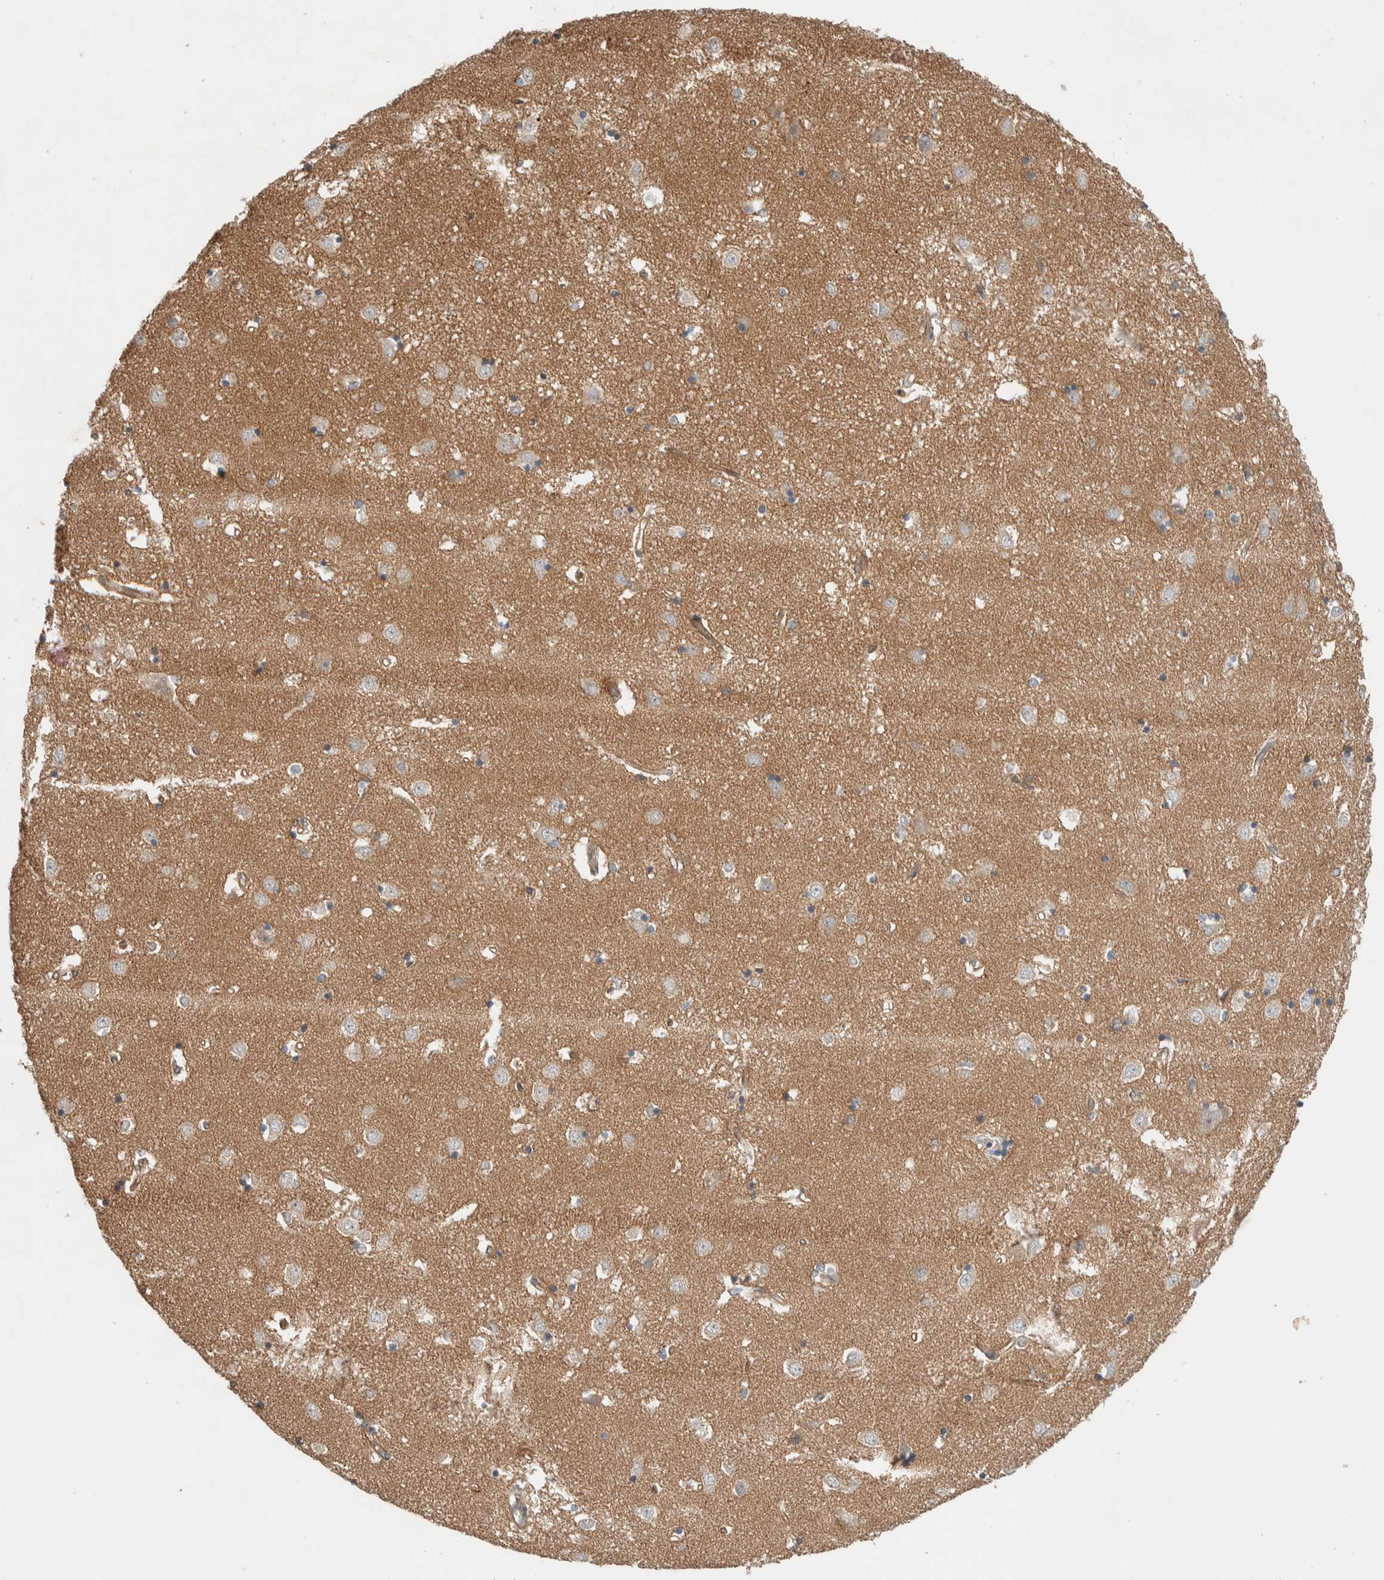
{"staining": {"intensity": "weak", "quantity": "<25%", "location": "cytoplasmic/membranous"}, "tissue": "caudate", "cell_type": "Glial cells", "image_type": "normal", "snomed": [{"axis": "morphology", "description": "Normal tissue, NOS"}, {"axis": "topography", "description": "Lateral ventricle wall"}], "caption": "An immunohistochemistry (IHC) histopathology image of normal caudate is shown. There is no staining in glial cells of caudate.", "gene": "DEPTOR", "patient": {"sex": "male", "age": 45}}